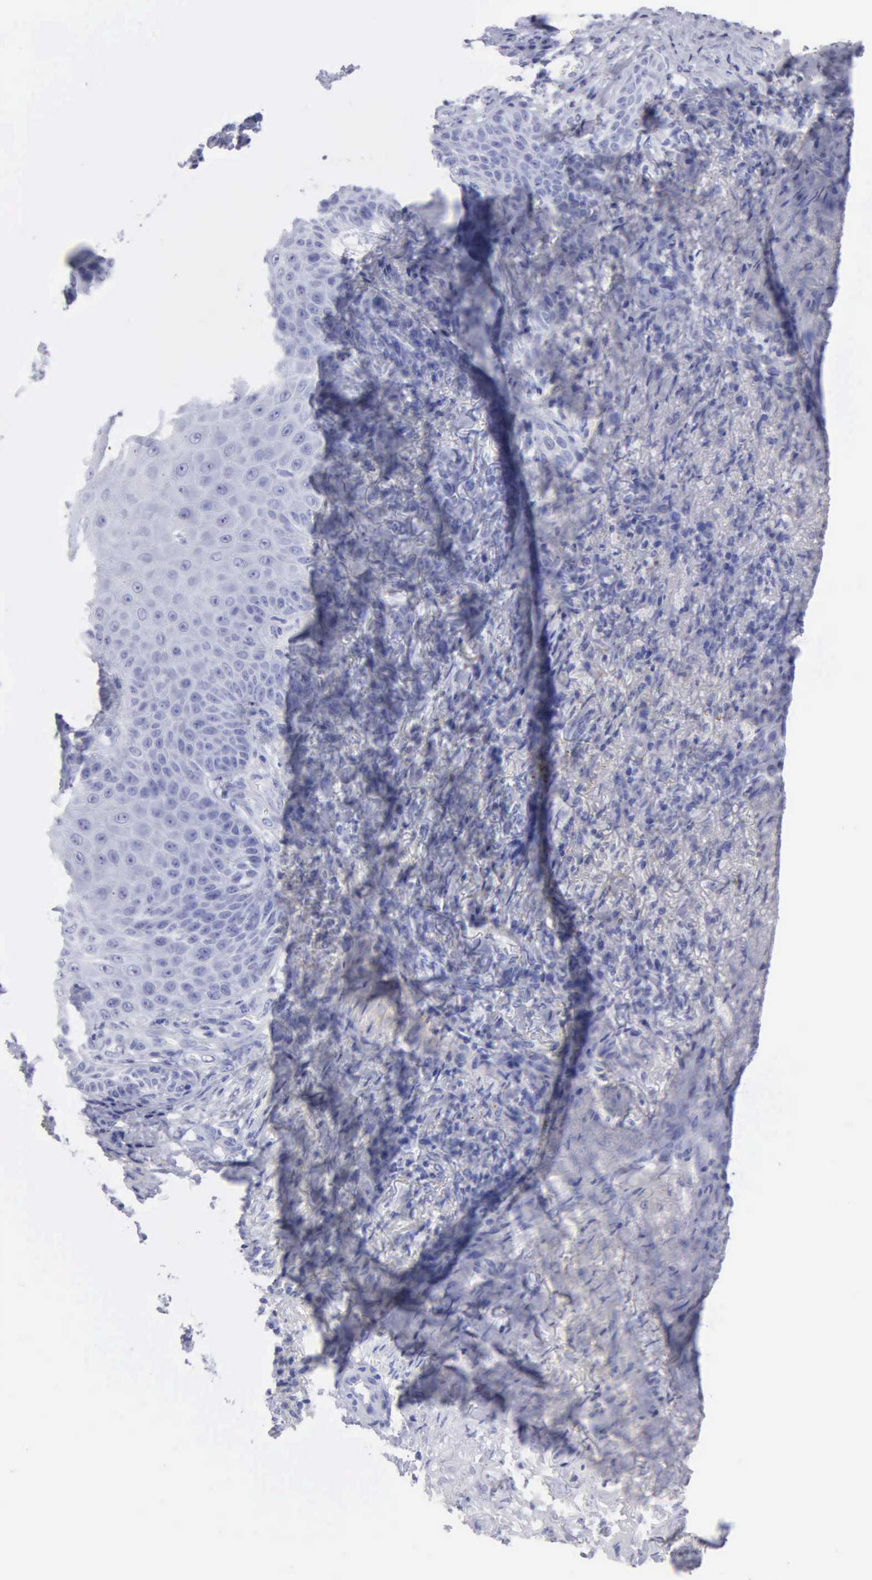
{"staining": {"intensity": "negative", "quantity": "none", "location": "none"}, "tissue": "skin cancer", "cell_type": "Tumor cells", "image_type": "cancer", "snomed": [{"axis": "morphology", "description": "Basal cell carcinoma"}, {"axis": "topography", "description": "Skin"}], "caption": "There is no significant expression in tumor cells of skin cancer. (DAB immunohistochemistry (IHC), high magnification).", "gene": "CYP19A1", "patient": {"sex": "male", "age": 81}}